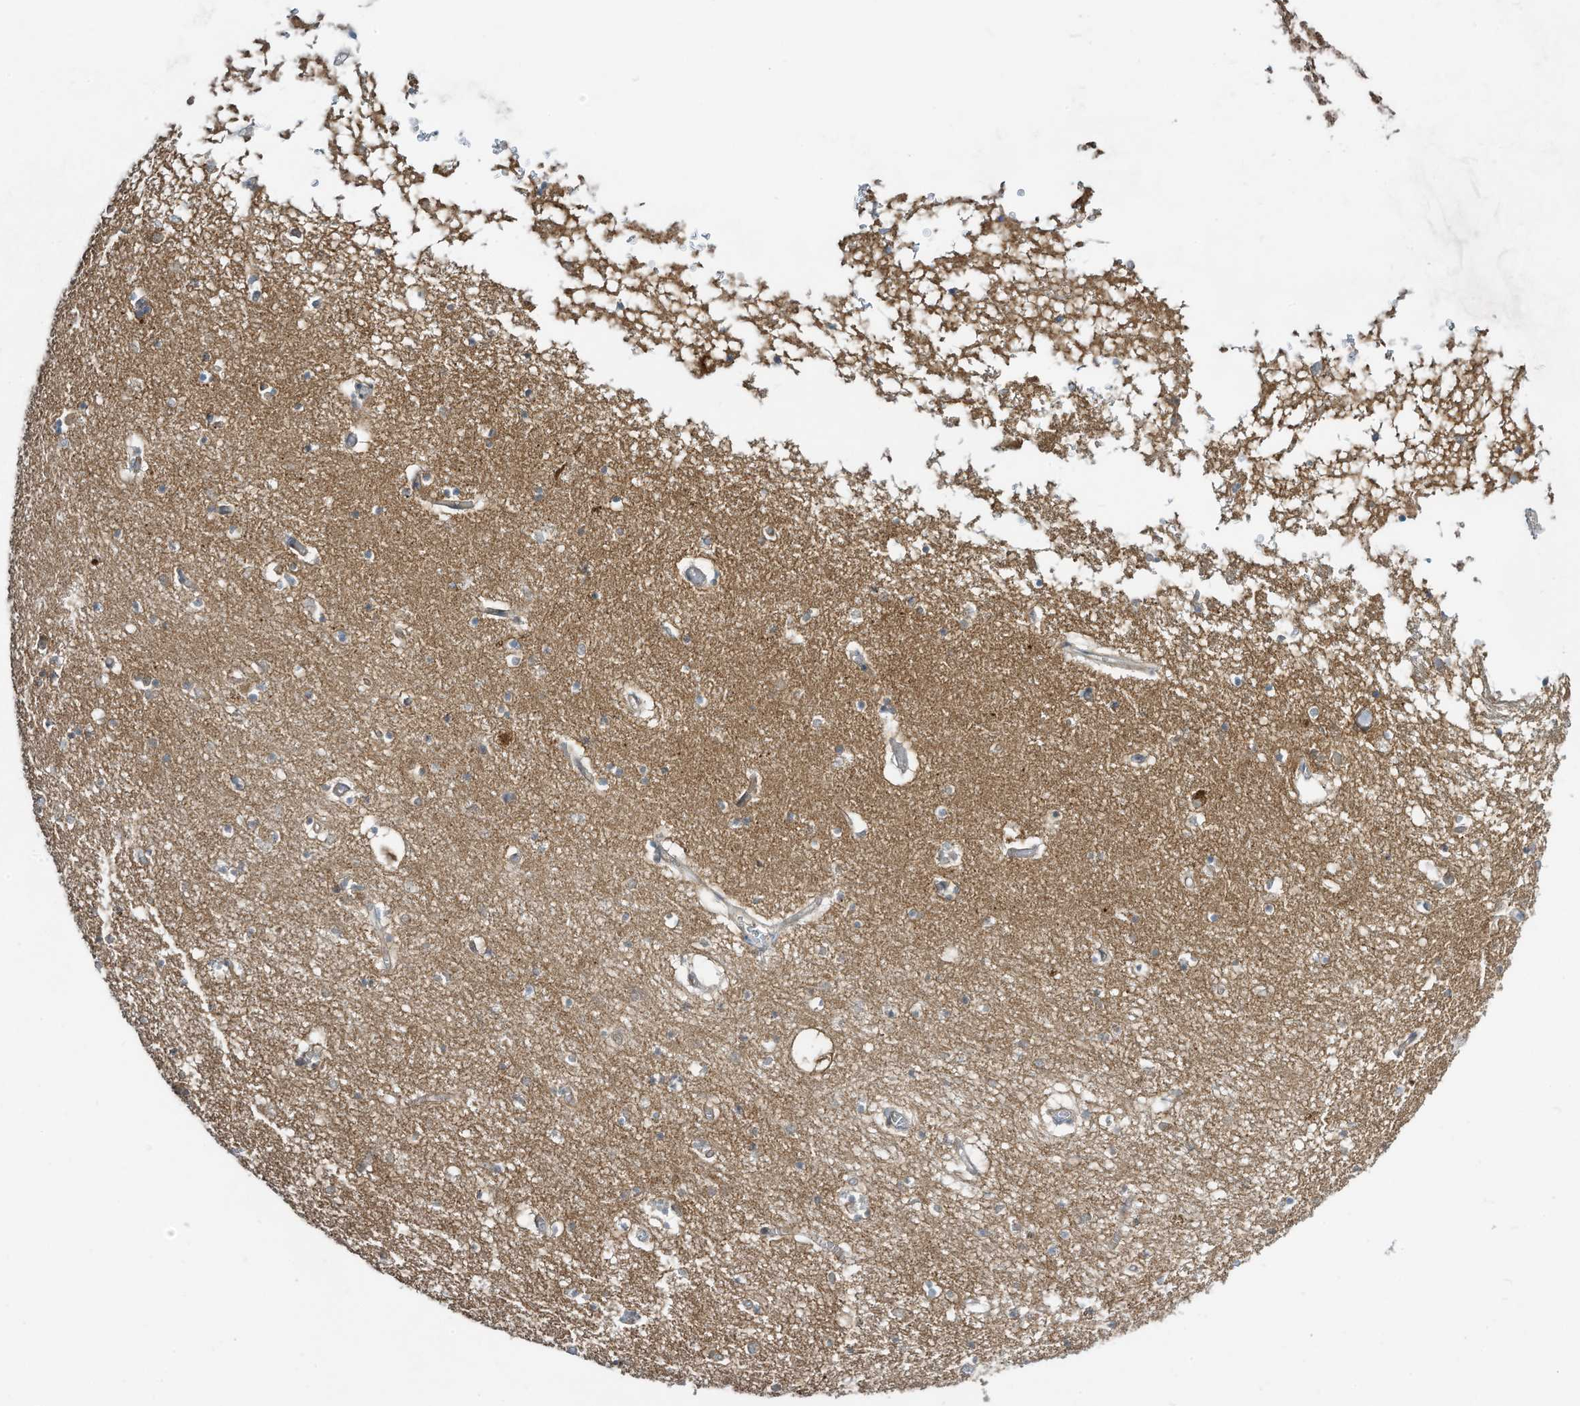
{"staining": {"intensity": "weak", "quantity": "<25%", "location": "cytoplasmic/membranous"}, "tissue": "hippocampus", "cell_type": "Glial cells", "image_type": "normal", "snomed": [{"axis": "morphology", "description": "Normal tissue, NOS"}, {"axis": "topography", "description": "Hippocampus"}], "caption": "Photomicrograph shows no significant protein positivity in glial cells of normal hippocampus. (Immunohistochemistry (ihc), brightfield microscopy, high magnification).", "gene": "DZIP3", "patient": {"sex": "male", "age": 70}}